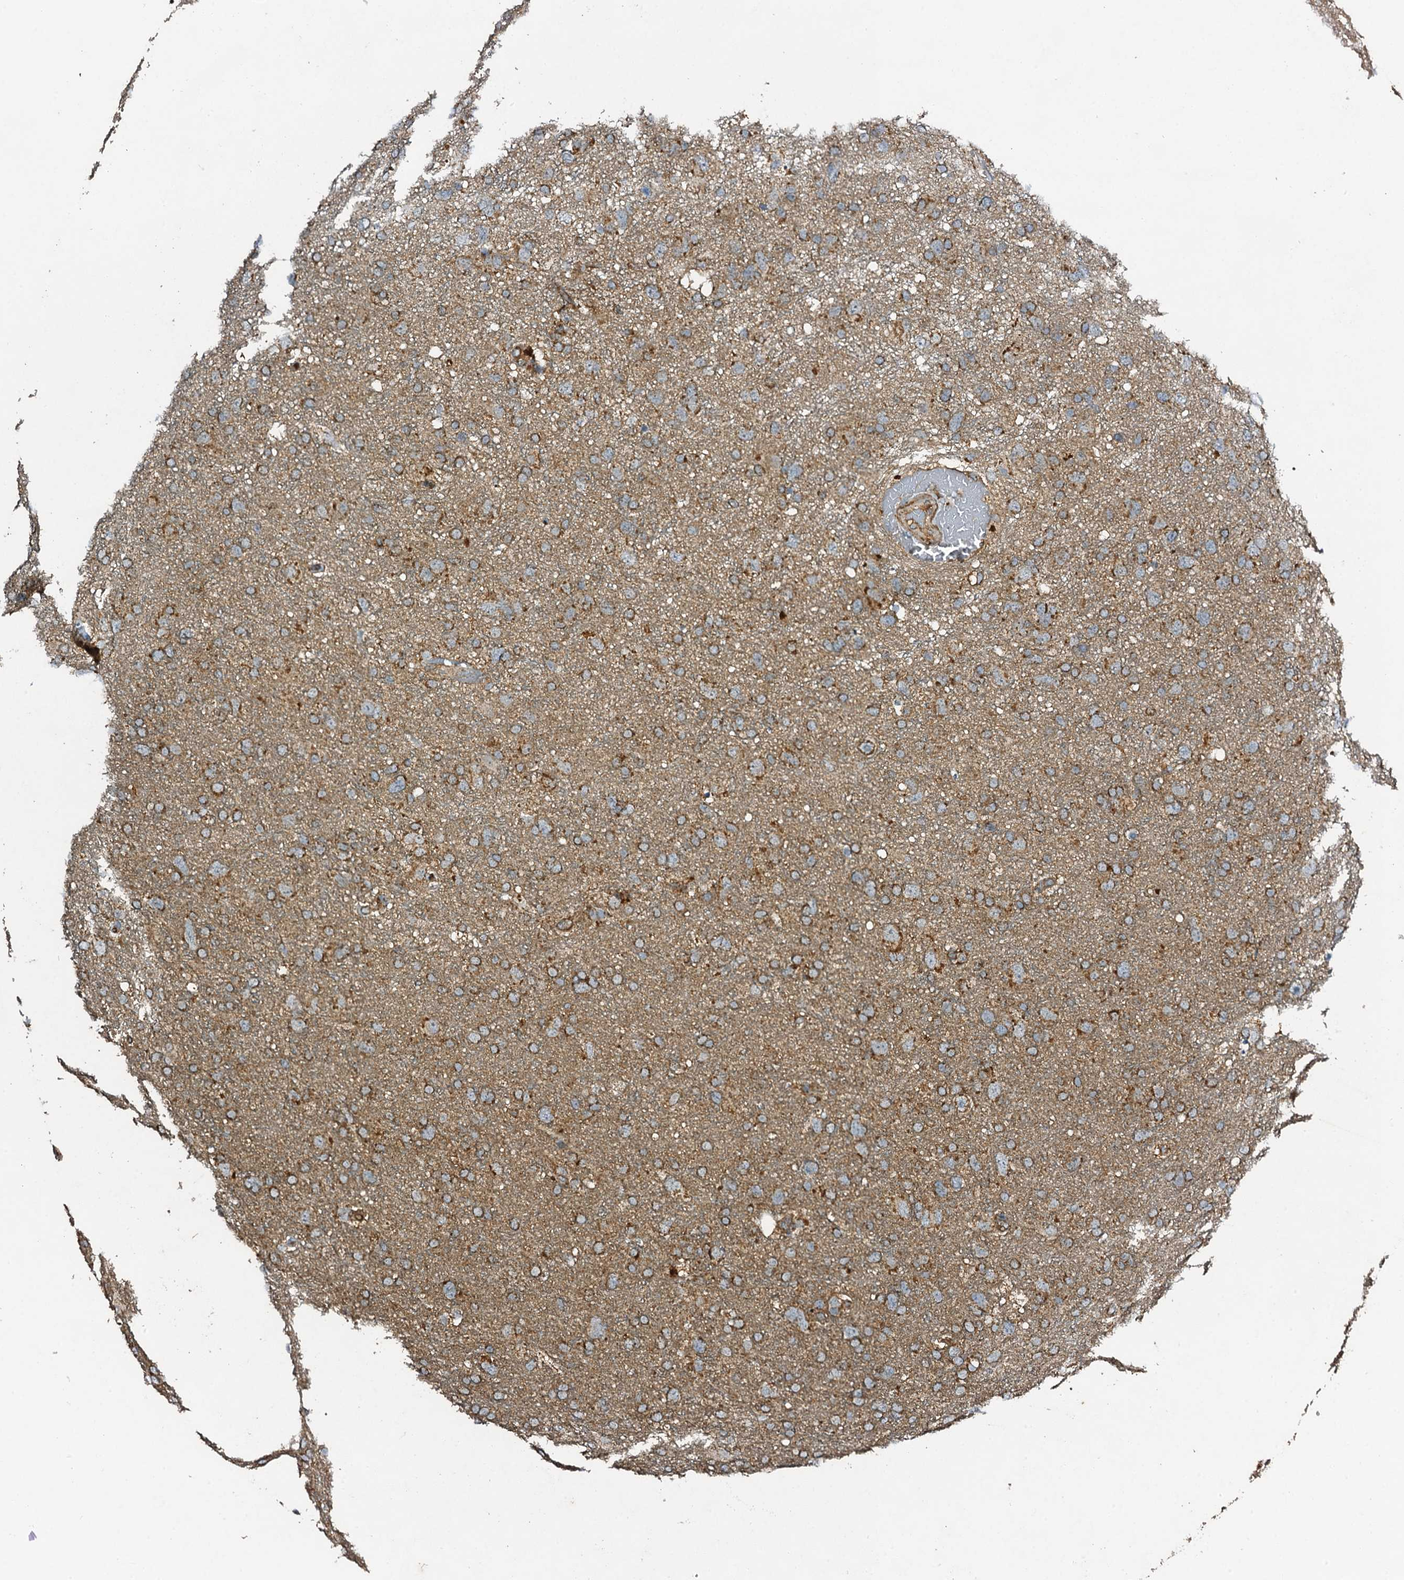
{"staining": {"intensity": "moderate", "quantity": ">75%", "location": "cytoplasmic/membranous"}, "tissue": "glioma", "cell_type": "Tumor cells", "image_type": "cancer", "snomed": [{"axis": "morphology", "description": "Glioma, malignant, High grade"}, {"axis": "topography", "description": "Brain"}], "caption": "A photomicrograph of glioma stained for a protein shows moderate cytoplasmic/membranous brown staining in tumor cells.", "gene": "NDUFA13", "patient": {"sex": "male", "age": 61}}